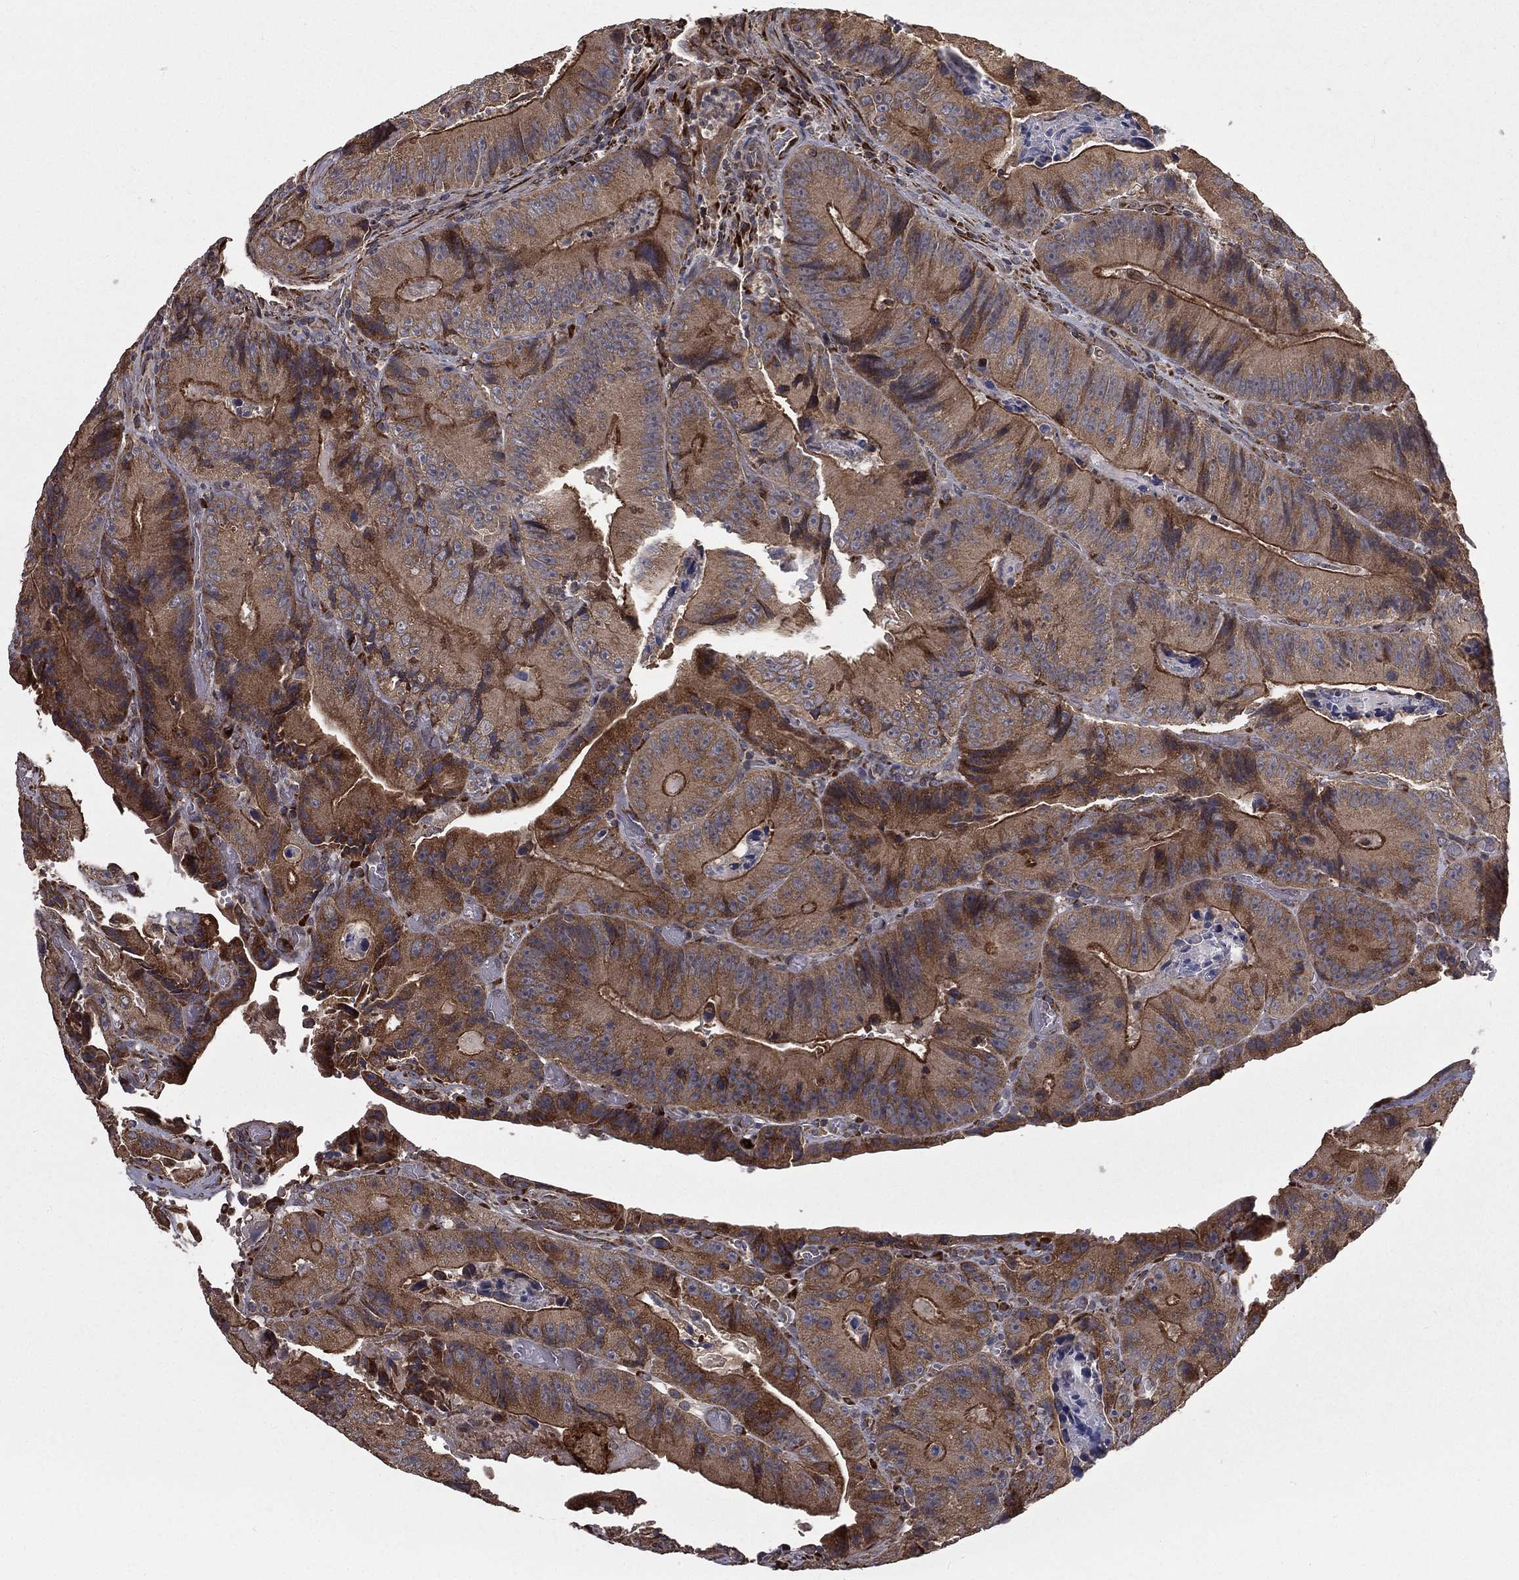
{"staining": {"intensity": "strong", "quantity": "<25%", "location": "cytoplasmic/membranous"}, "tissue": "colorectal cancer", "cell_type": "Tumor cells", "image_type": "cancer", "snomed": [{"axis": "morphology", "description": "Adenocarcinoma, NOS"}, {"axis": "topography", "description": "Colon"}], "caption": "Immunohistochemistry histopathology image of neoplastic tissue: colorectal cancer stained using IHC displays medium levels of strong protein expression localized specifically in the cytoplasmic/membranous of tumor cells, appearing as a cytoplasmic/membranous brown color.", "gene": "OLFML1", "patient": {"sex": "female", "age": 86}}